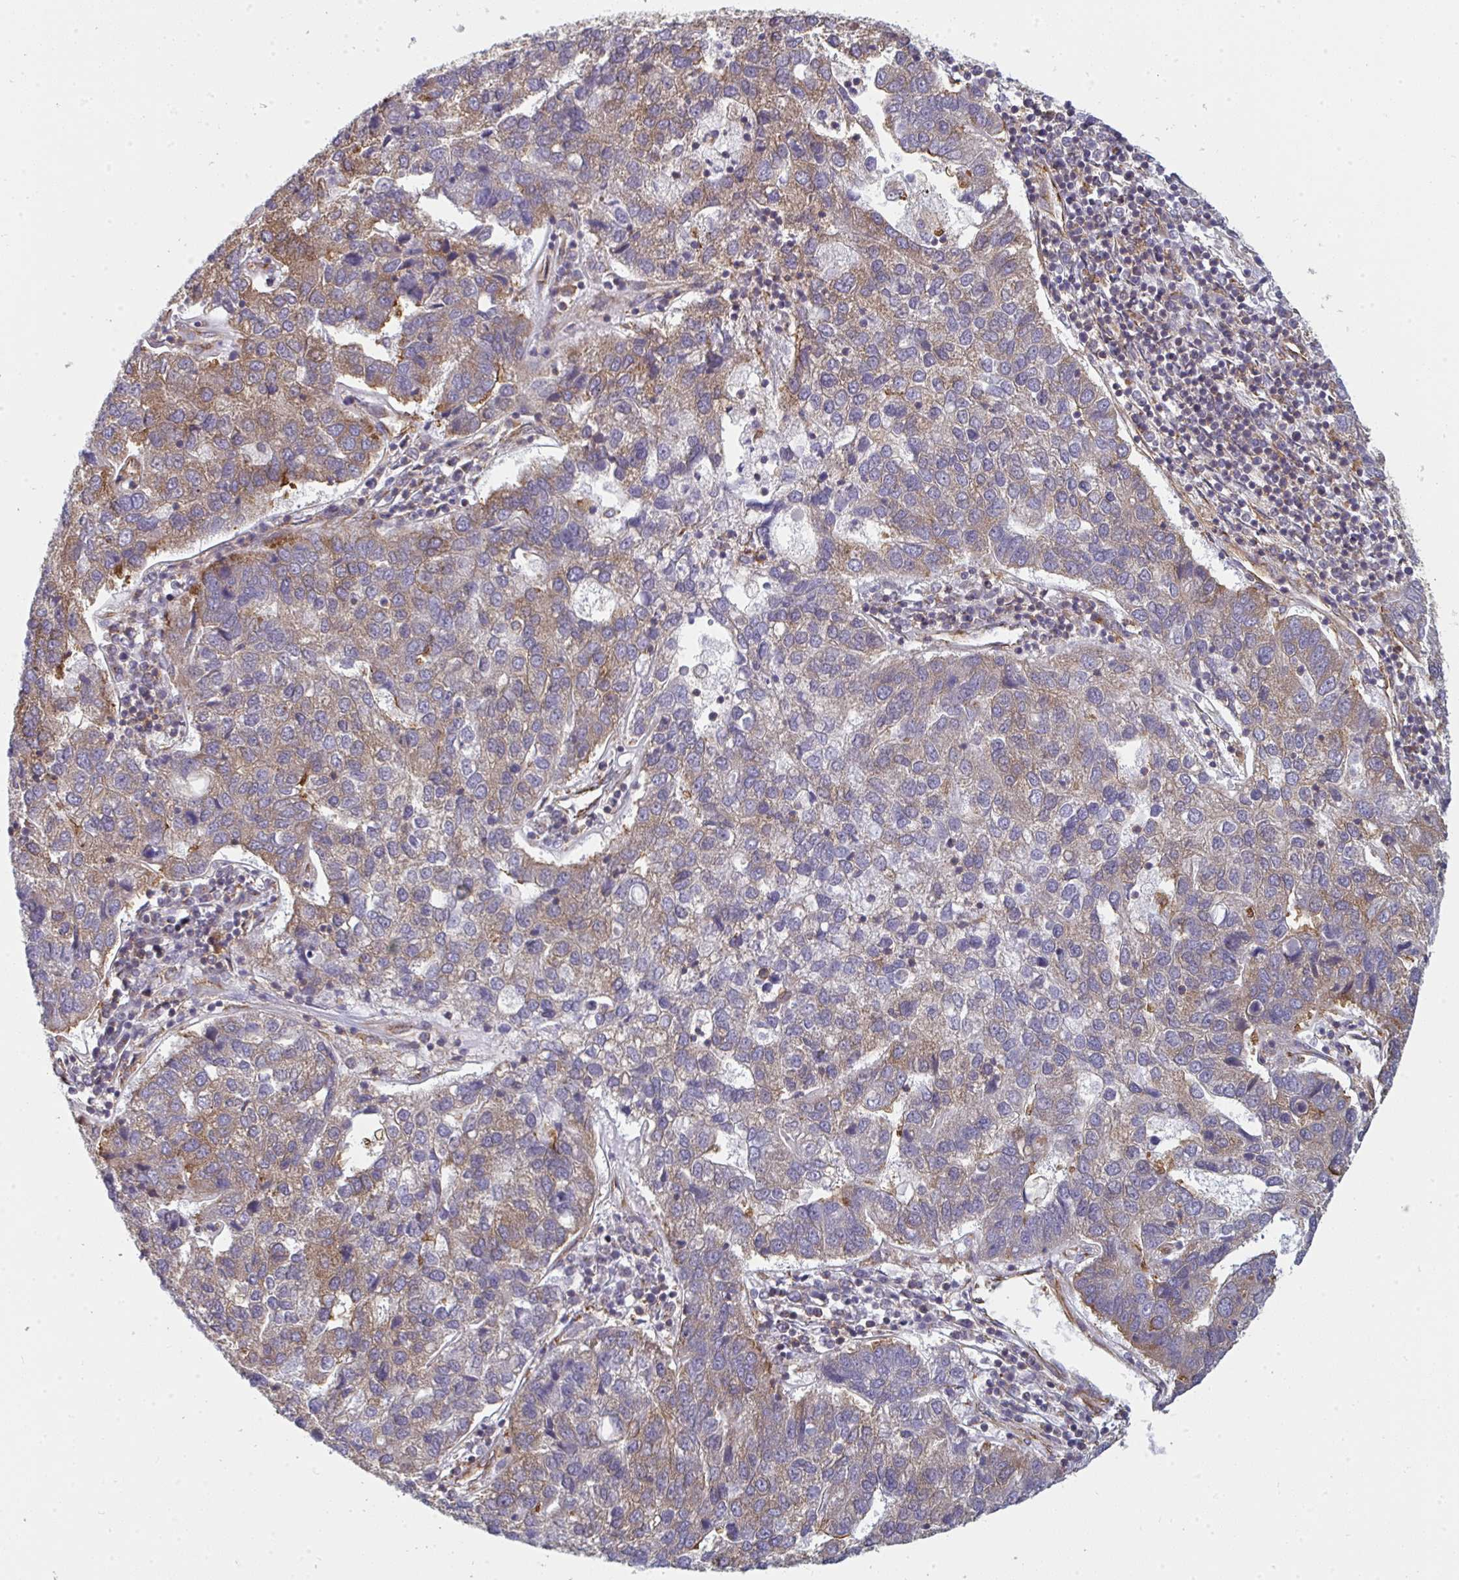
{"staining": {"intensity": "weak", "quantity": "<25%", "location": "cytoplasmic/membranous"}, "tissue": "pancreatic cancer", "cell_type": "Tumor cells", "image_type": "cancer", "snomed": [{"axis": "morphology", "description": "Adenocarcinoma, NOS"}, {"axis": "topography", "description": "Pancreas"}], "caption": "Immunohistochemical staining of pancreatic adenocarcinoma displays no significant staining in tumor cells.", "gene": "DYNC1I2", "patient": {"sex": "female", "age": 61}}